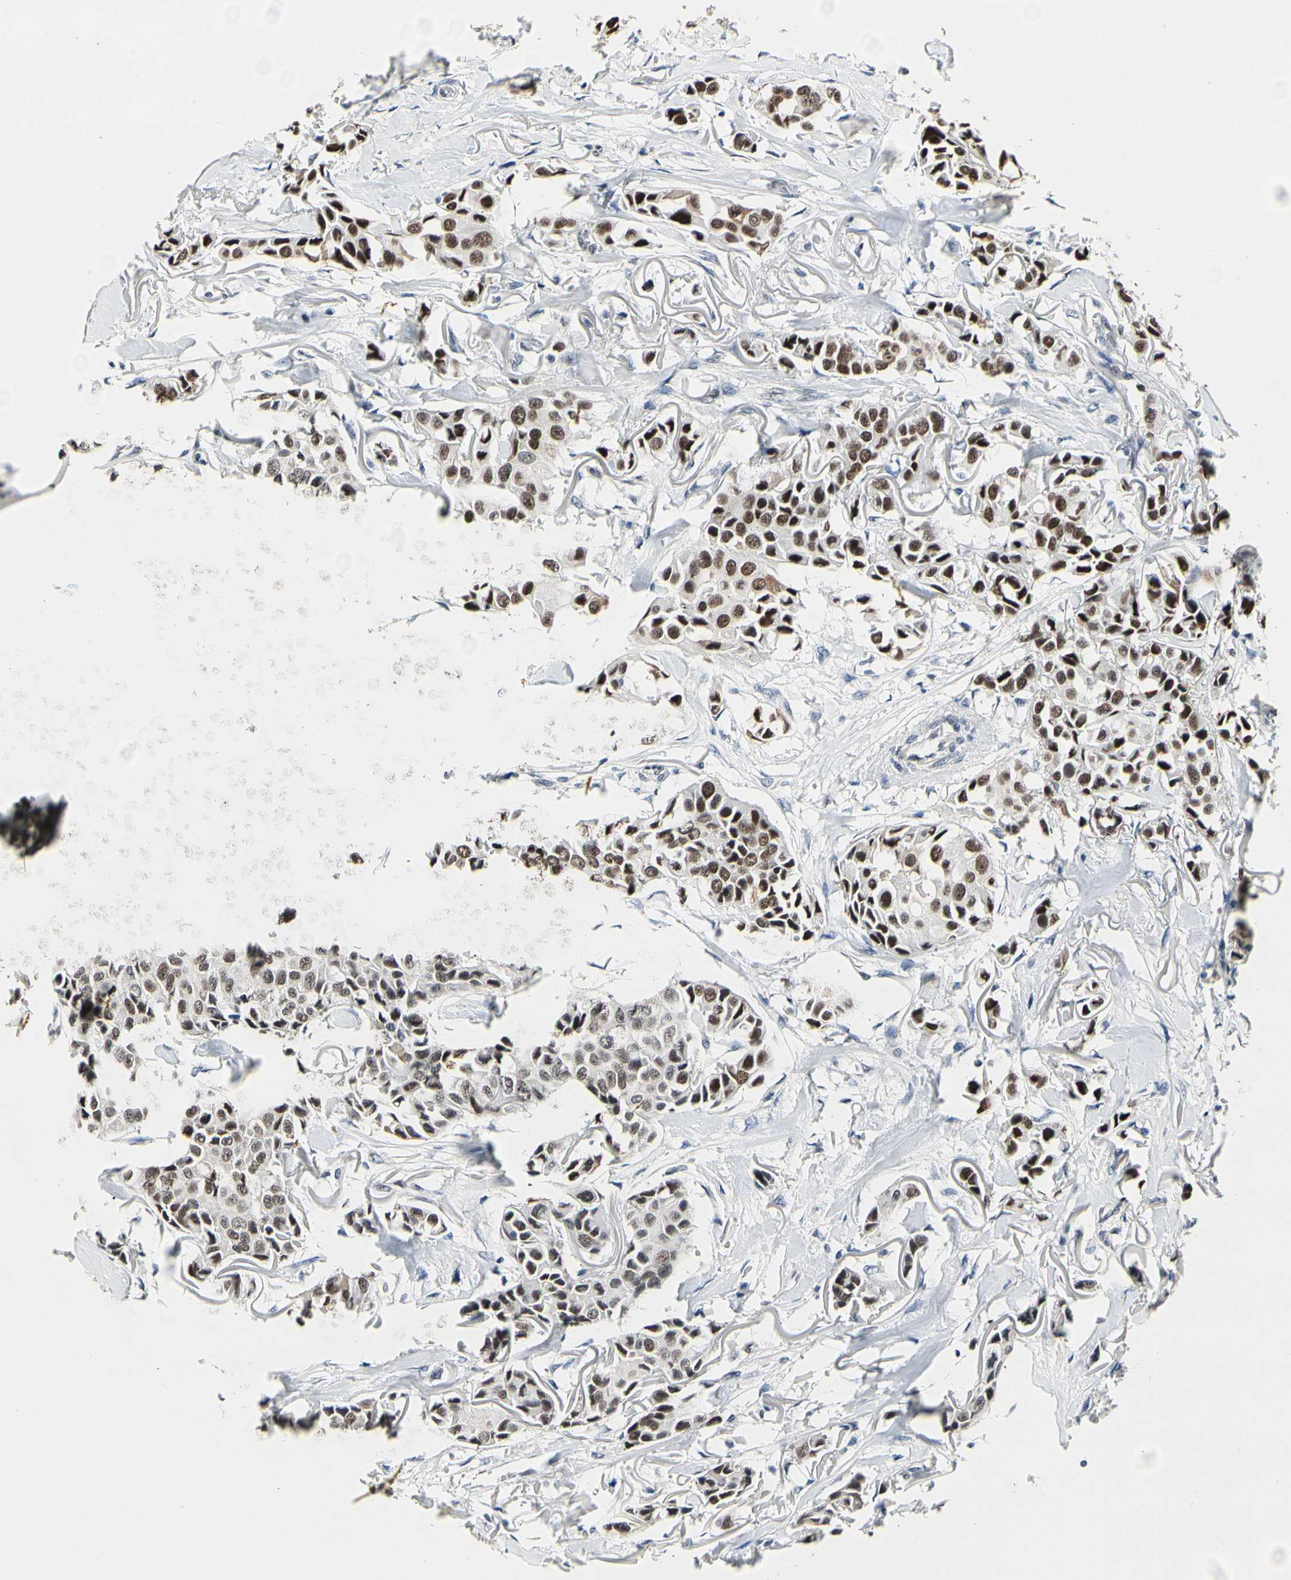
{"staining": {"intensity": "moderate", "quantity": ">75%", "location": "nuclear"}, "tissue": "breast cancer", "cell_type": "Tumor cells", "image_type": "cancer", "snomed": [{"axis": "morphology", "description": "Duct carcinoma"}, {"axis": "topography", "description": "Breast"}], "caption": "The image displays immunohistochemical staining of breast cancer. There is moderate nuclear expression is present in approximately >75% of tumor cells.", "gene": "NFIA", "patient": {"sex": "female", "age": 80}}